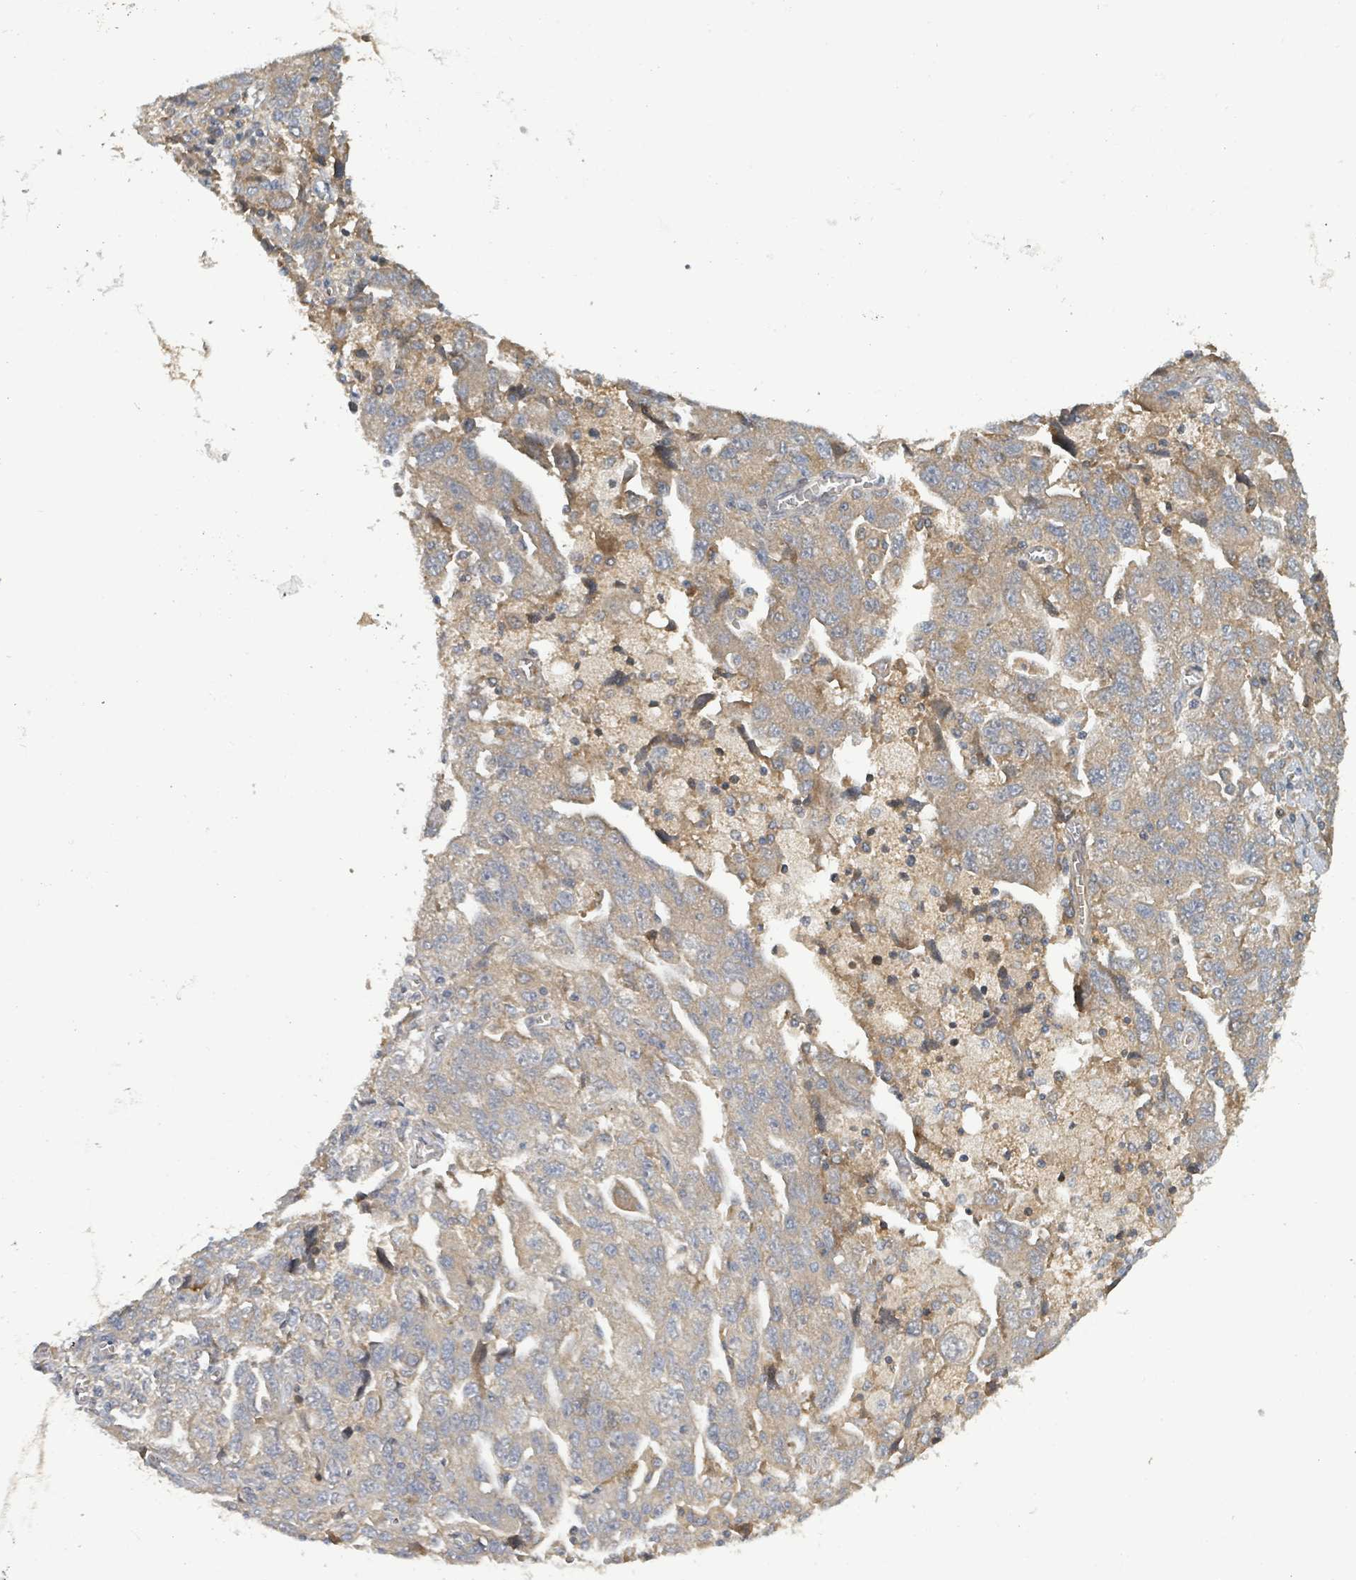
{"staining": {"intensity": "weak", "quantity": ">75%", "location": "cytoplasmic/membranous"}, "tissue": "ovarian cancer", "cell_type": "Tumor cells", "image_type": "cancer", "snomed": [{"axis": "morphology", "description": "Carcinoma, NOS"}, {"axis": "morphology", "description": "Cystadenocarcinoma, serous, NOS"}, {"axis": "topography", "description": "Ovary"}], "caption": "About >75% of tumor cells in ovarian cancer display weak cytoplasmic/membranous protein positivity as visualized by brown immunohistochemical staining.", "gene": "STARD4", "patient": {"sex": "female", "age": 69}}